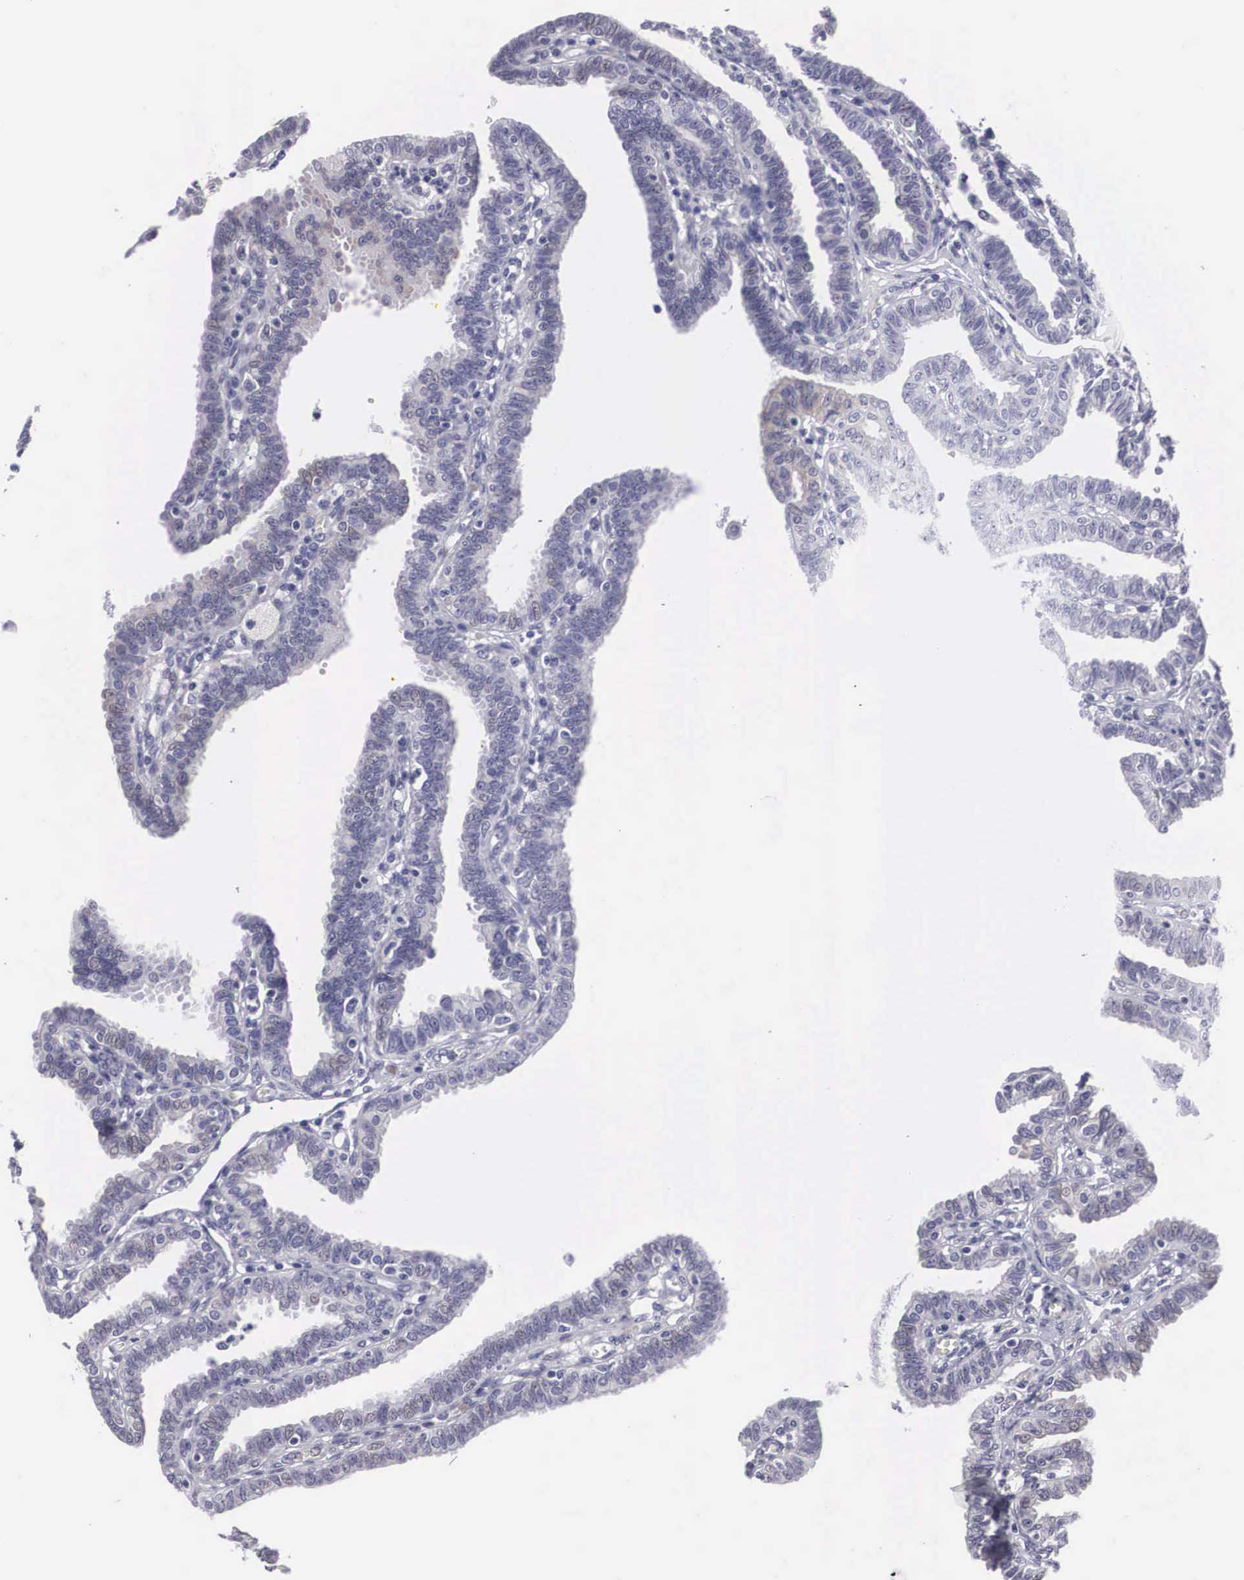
{"staining": {"intensity": "weak", "quantity": "25%-75%", "location": "cytoplasmic/membranous"}, "tissue": "fallopian tube", "cell_type": "Glandular cells", "image_type": "normal", "snomed": [{"axis": "morphology", "description": "Normal tissue, NOS"}, {"axis": "topography", "description": "Fallopian tube"}], "caption": "Human fallopian tube stained with a brown dye exhibits weak cytoplasmic/membranous positive positivity in approximately 25%-75% of glandular cells.", "gene": "ARMCX3", "patient": {"sex": "female", "age": 41}}